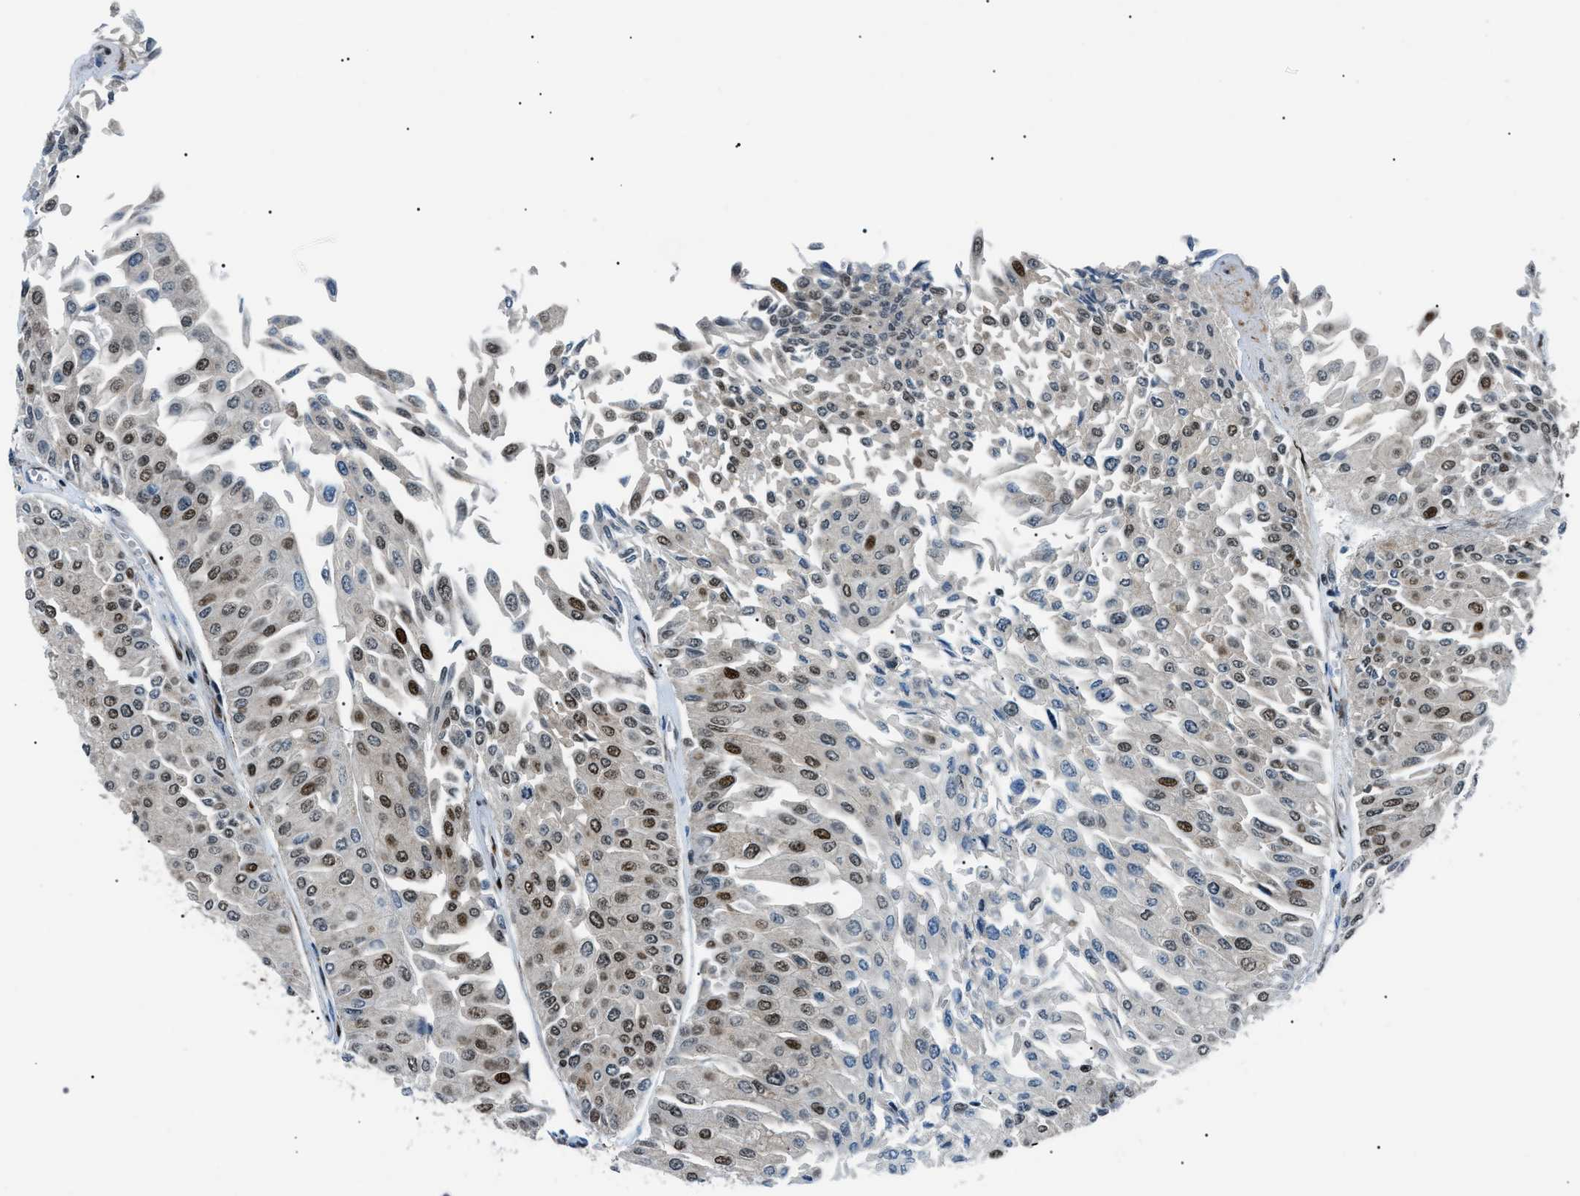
{"staining": {"intensity": "strong", "quantity": "25%-75%", "location": "nuclear"}, "tissue": "urothelial cancer", "cell_type": "Tumor cells", "image_type": "cancer", "snomed": [{"axis": "morphology", "description": "Urothelial carcinoma, Low grade"}, {"axis": "topography", "description": "Urinary bladder"}], "caption": "Immunohistochemical staining of urothelial carcinoma (low-grade) reveals high levels of strong nuclear protein positivity in about 25%-75% of tumor cells.", "gene": "HNRNPK", "patient": {"sex": "male", "age": 67}}